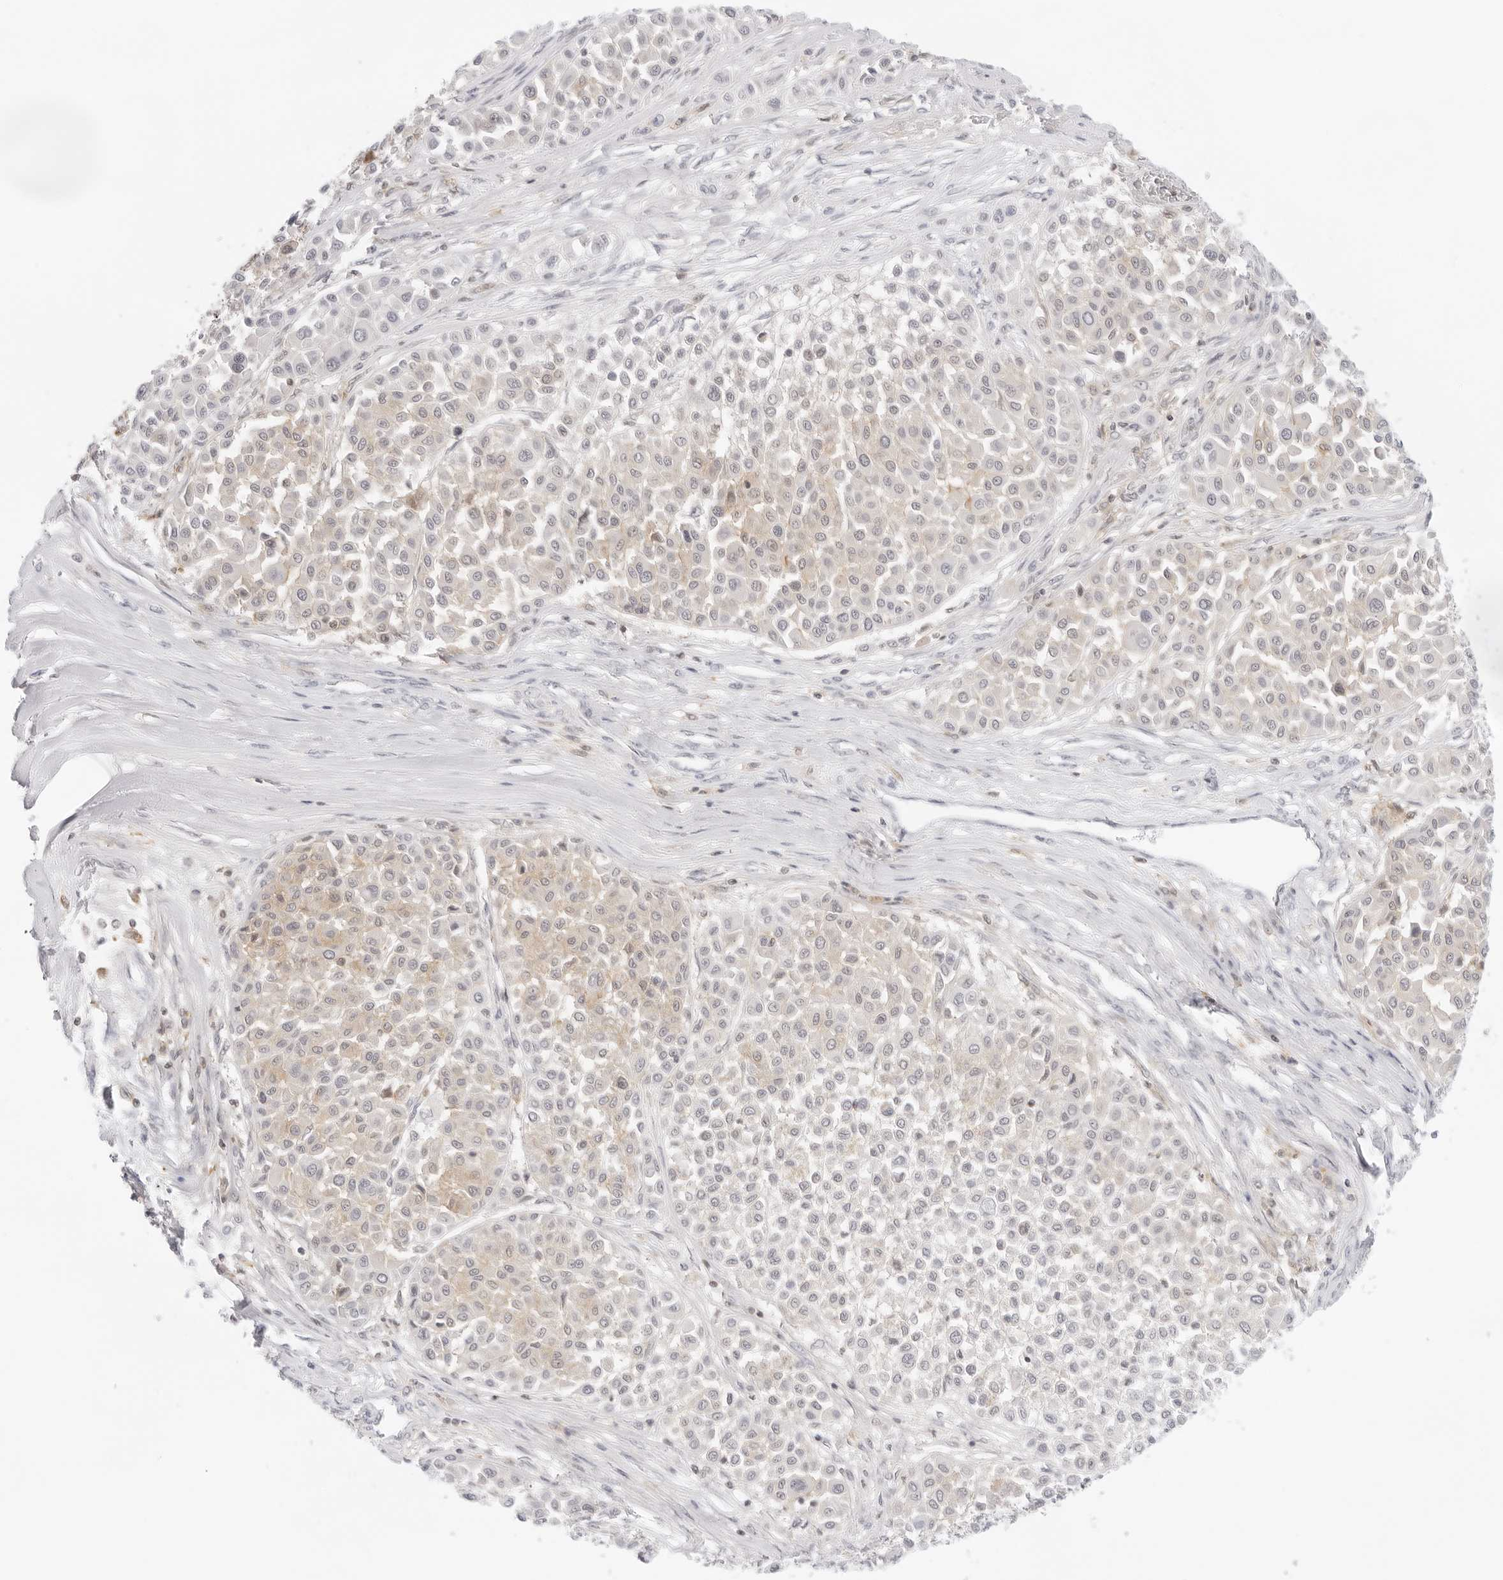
{"staining": {"intensity": "weak", "quantity": "<25%", "location": "cytoplasmic/membranous"}, "tissue": "melanoma", "cell_type": "Tumor cells", "image_type": "cancer", "snomed": [{"axis": "morphology", "description": "Malignant melanoma, Metastatic site"}, {"axis": "topography", "description": "Soft tissue"}], "caption": "Protein analysis of malignant melanoma (metastatic site) reveals no significant expression in tumor cells.", "gene": "TNFRSF14", "patient": {"sex": "male", "age": 41}}